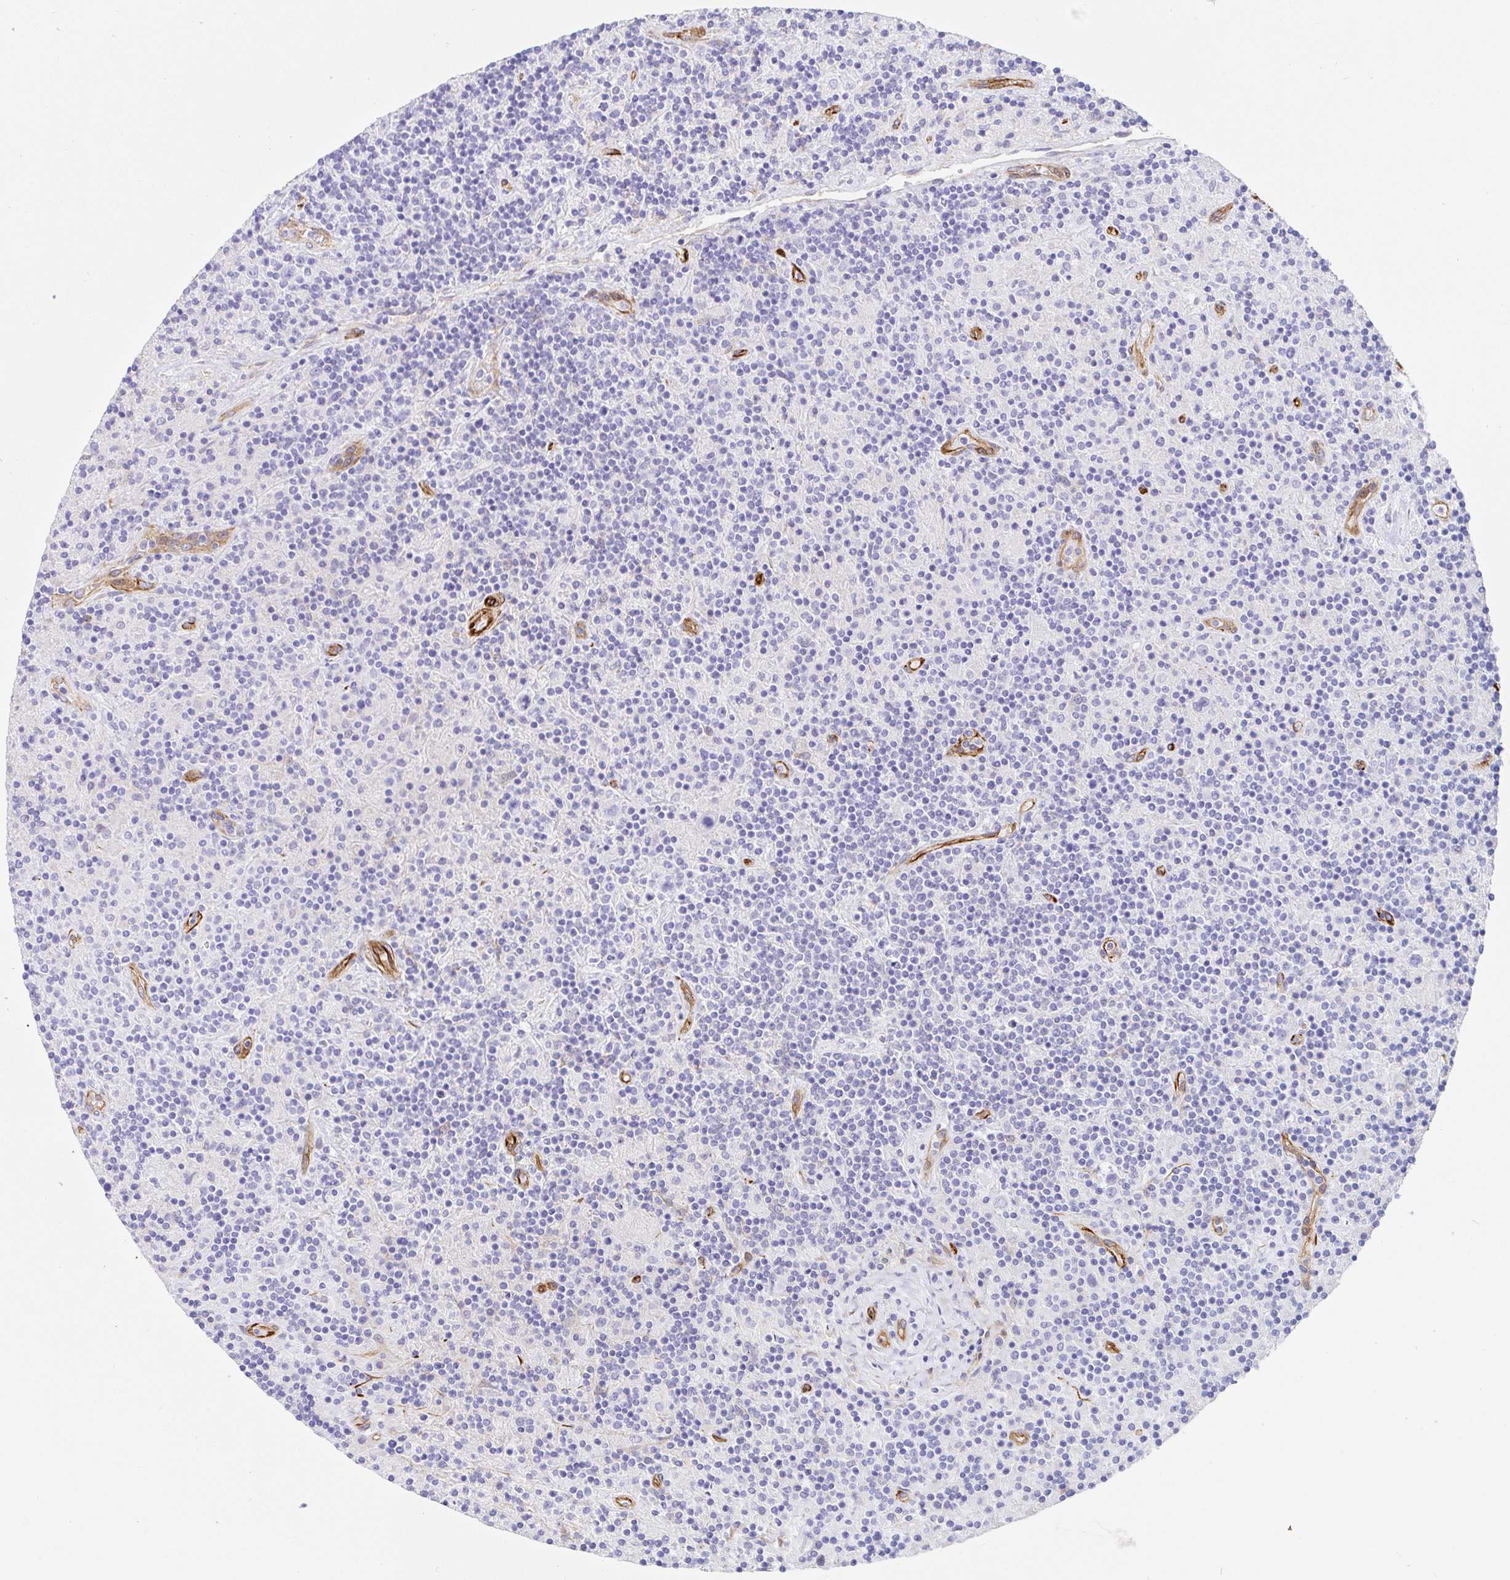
{"staining": {"intensity": "negative", "quantity": "none", "location": "none"}, "tissue": "lymphoma", "cell_type": "Tumor cells", "image_type": "cancer", "snomed": [{"axis": "morphology", "description": "Hodgkin's disease, NOS"}, {"axis": "topography", "description": "Lymph node"}], "caption": "IHC photomicrograph of neoplastic tissue: human Hodgkin's disease stained with DAB reveals no significant protein staining in tumor cells.", "gene": "DOCK1", "patient": {"sex": "male", "age": 70}}